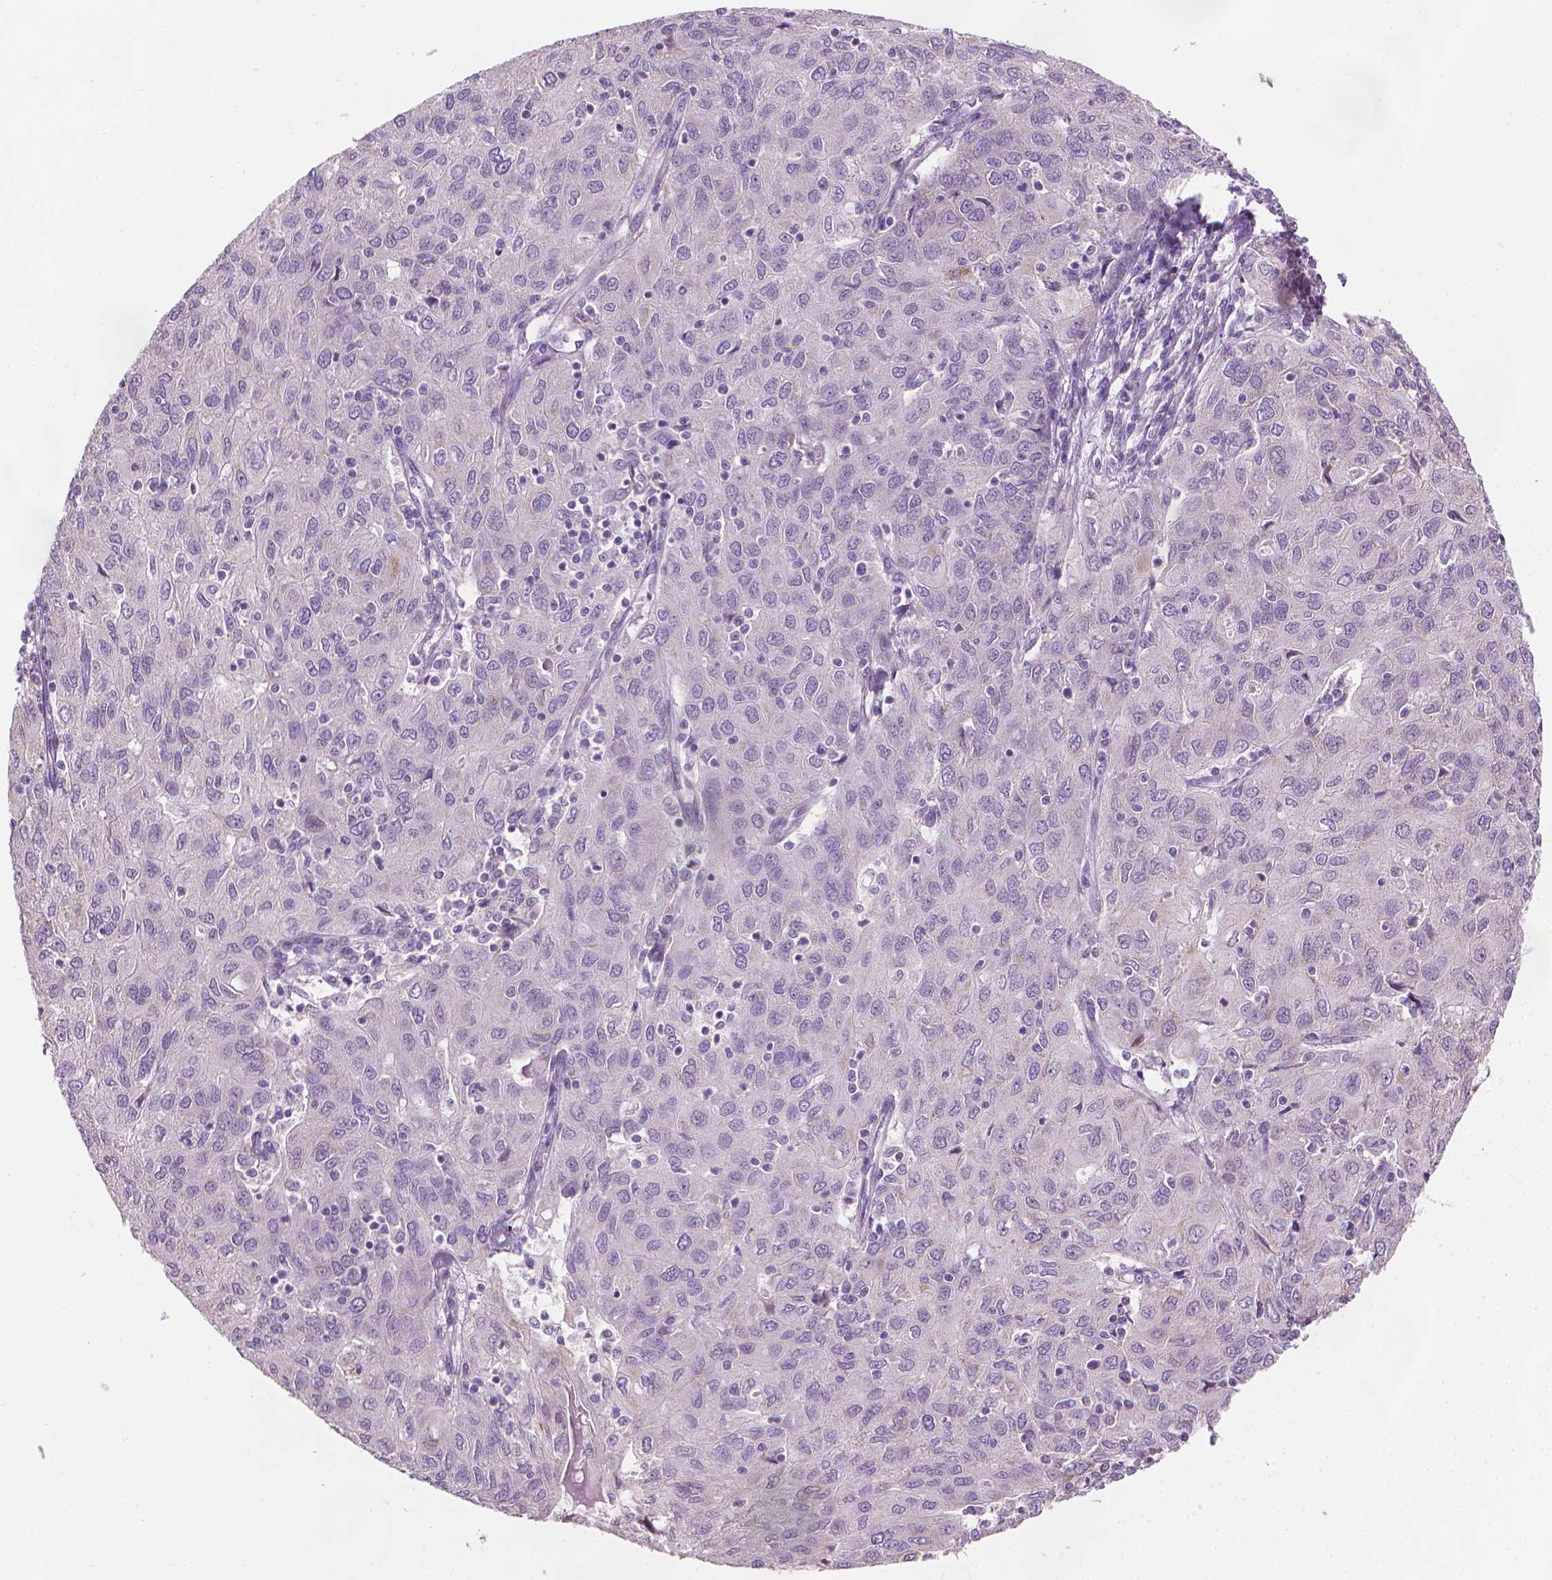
{"staining": {"intensity": "negative", "quantity": "none", "location": "none"}, "tissue": "ovarian cancer", "cell_type": "Tumor cells", "image_type": "cancer", "snomed": [{"axis": "morphology", "description": "Carcinoma, endometroid"}, {"axis": "topography", "description": "Ovary"}], "caption": "Histopathology image shows no protein staining in tumor cells of endometroid carcinoma (ovarian) tissue.", "gene": "CFAP126", "patient": {"sex": "female", "age": 50}}